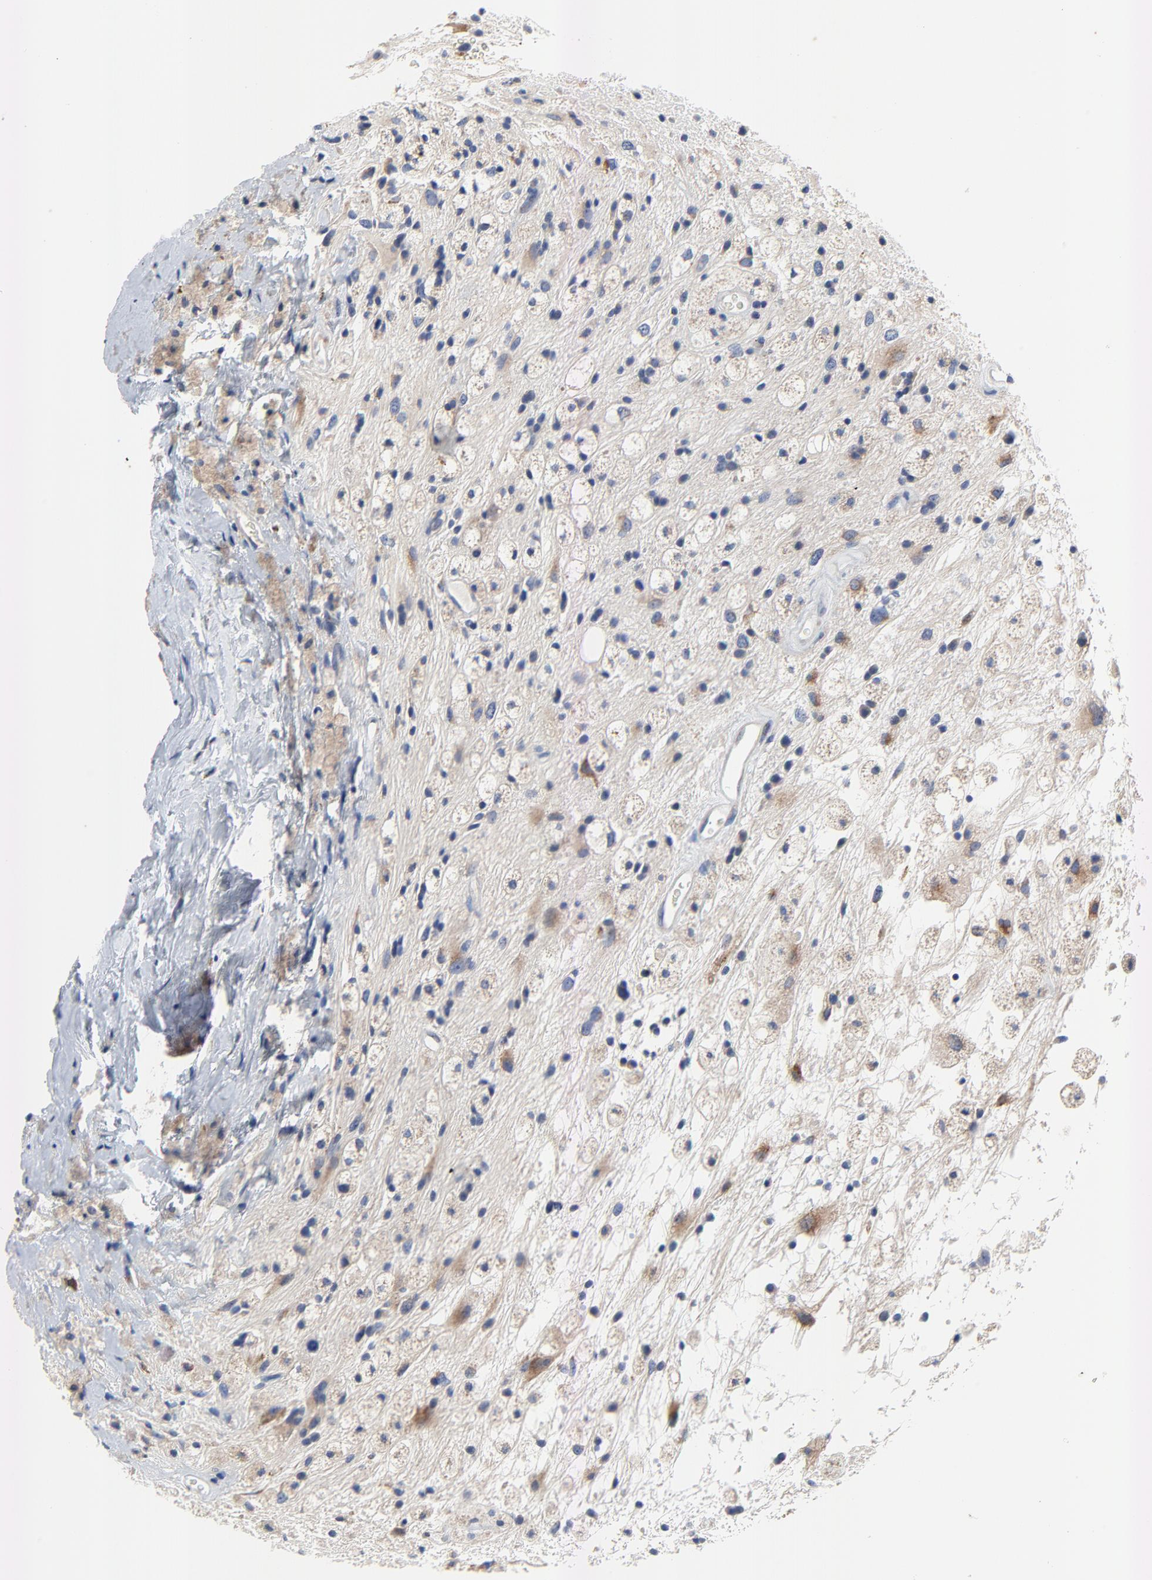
{"staining": {"intensity": "strong", "quantity": ">75%", "location": "cytoplasmic/membranous"}, "tissue": "glioma", "cell_type": "Tumor cells", "image_type": "cancer", "snomed": [{"axis": "morphology", "description": "Glioma, malignant, High grade"}, {"axis": "topography", "description": "Brain"}], "caption": "Glioma tissue shows strong cytoplasmic/membranous staining in approximately >75% of tumor cells, visualized by immunohistochemistry.", "gene": "VAV2", "patient": {"sex": "male", "age": 48}}